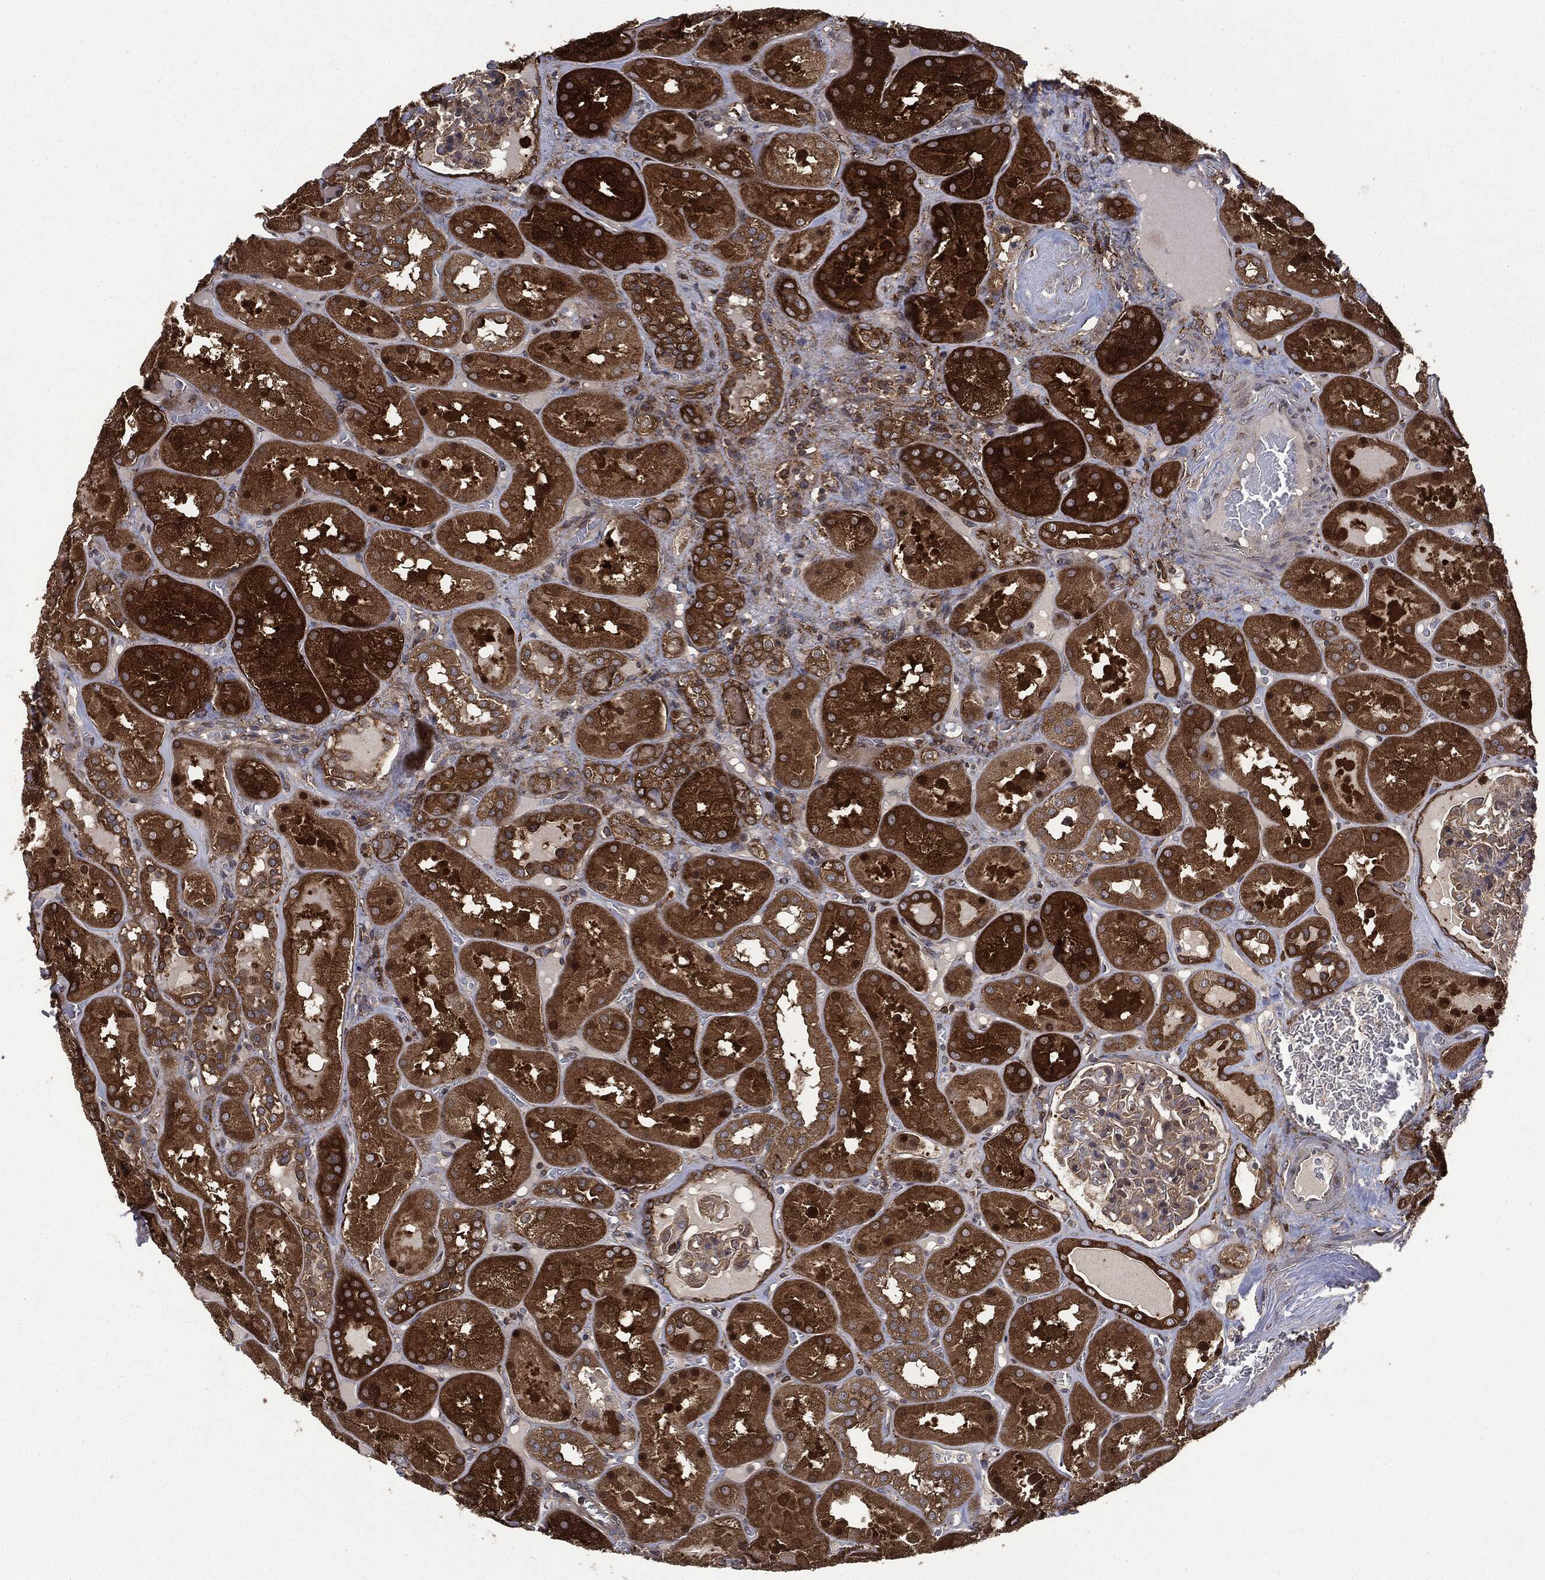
{"staining": {"intensity": "negative", "quantity": "none", "location": "none"}, "tissue": "kidney", "cell_type": "Cells in glomeruli", "image_type": "normal", "snomed": [{"axis": "morphology", "description": "Normal tissue, NOS"}, {"axis": "topography", "description": "Kidney"}], "caption": "Image shows no protein staining in cells in glomeruli of unremarkable kidney.", "gene": "SNX5", "patient": {"sex": "male", "age": 73}}